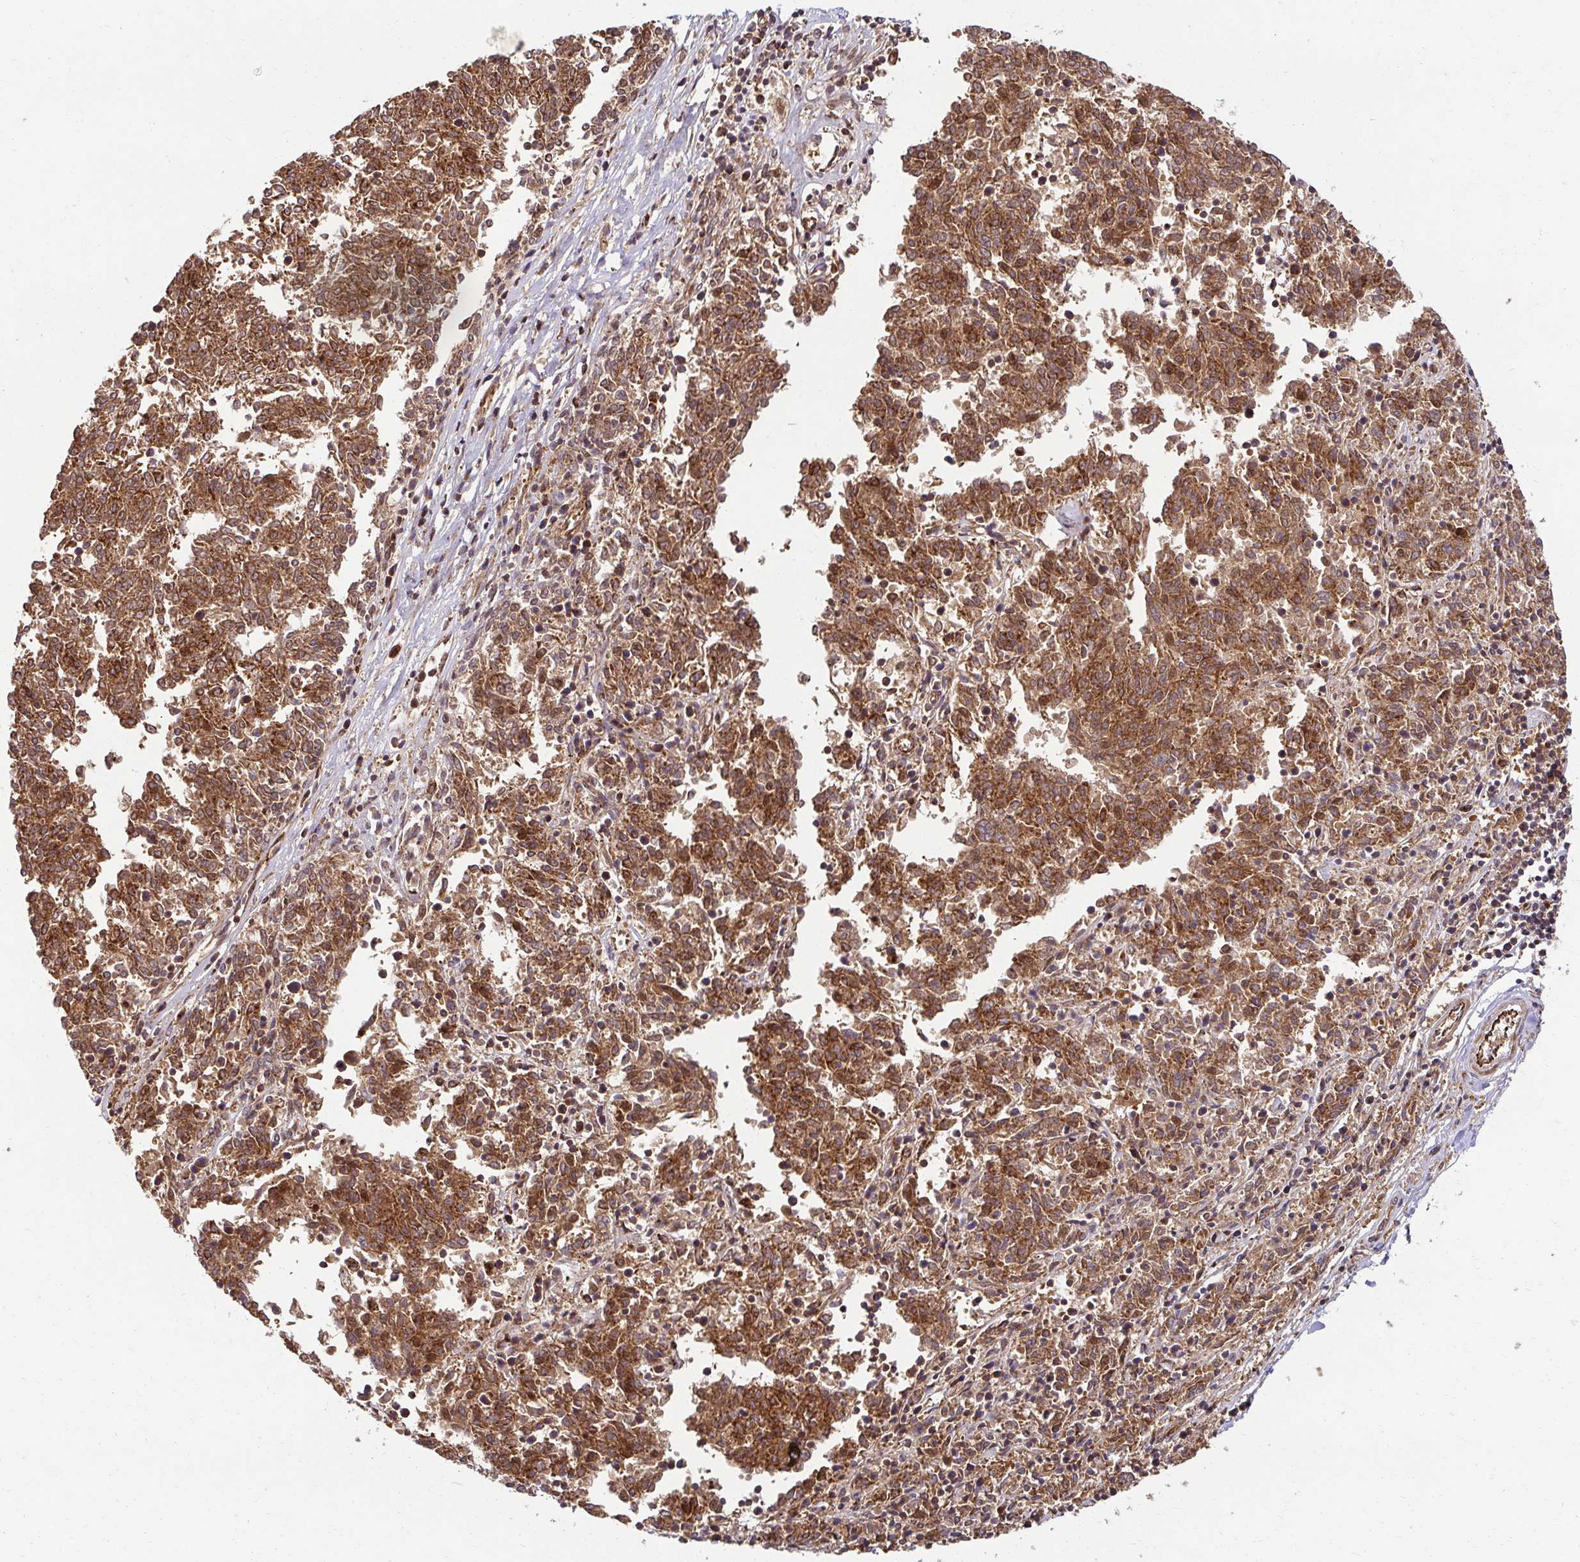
{"staining": {"intensity": "moderate", "quantity": ">75%", "location": "cytoplasmic/membranous"}, "tissue": "melanoma", "cell_type": "Tumor cells", "image_type": "cancer", "snomed": [{"axis": "morphology", "description": "Malignant melanoma, NOS"}, {"axis": "topography", "description": "Skin"}], "caption": "Melanoma tissue reveals moderate cytoplasmic/membranous staining in approximately >75% of tumor cells, visualized by immunohistochemistry.", "gene": "PSMA4", "patient": {"sex": "female", "age": 72}}